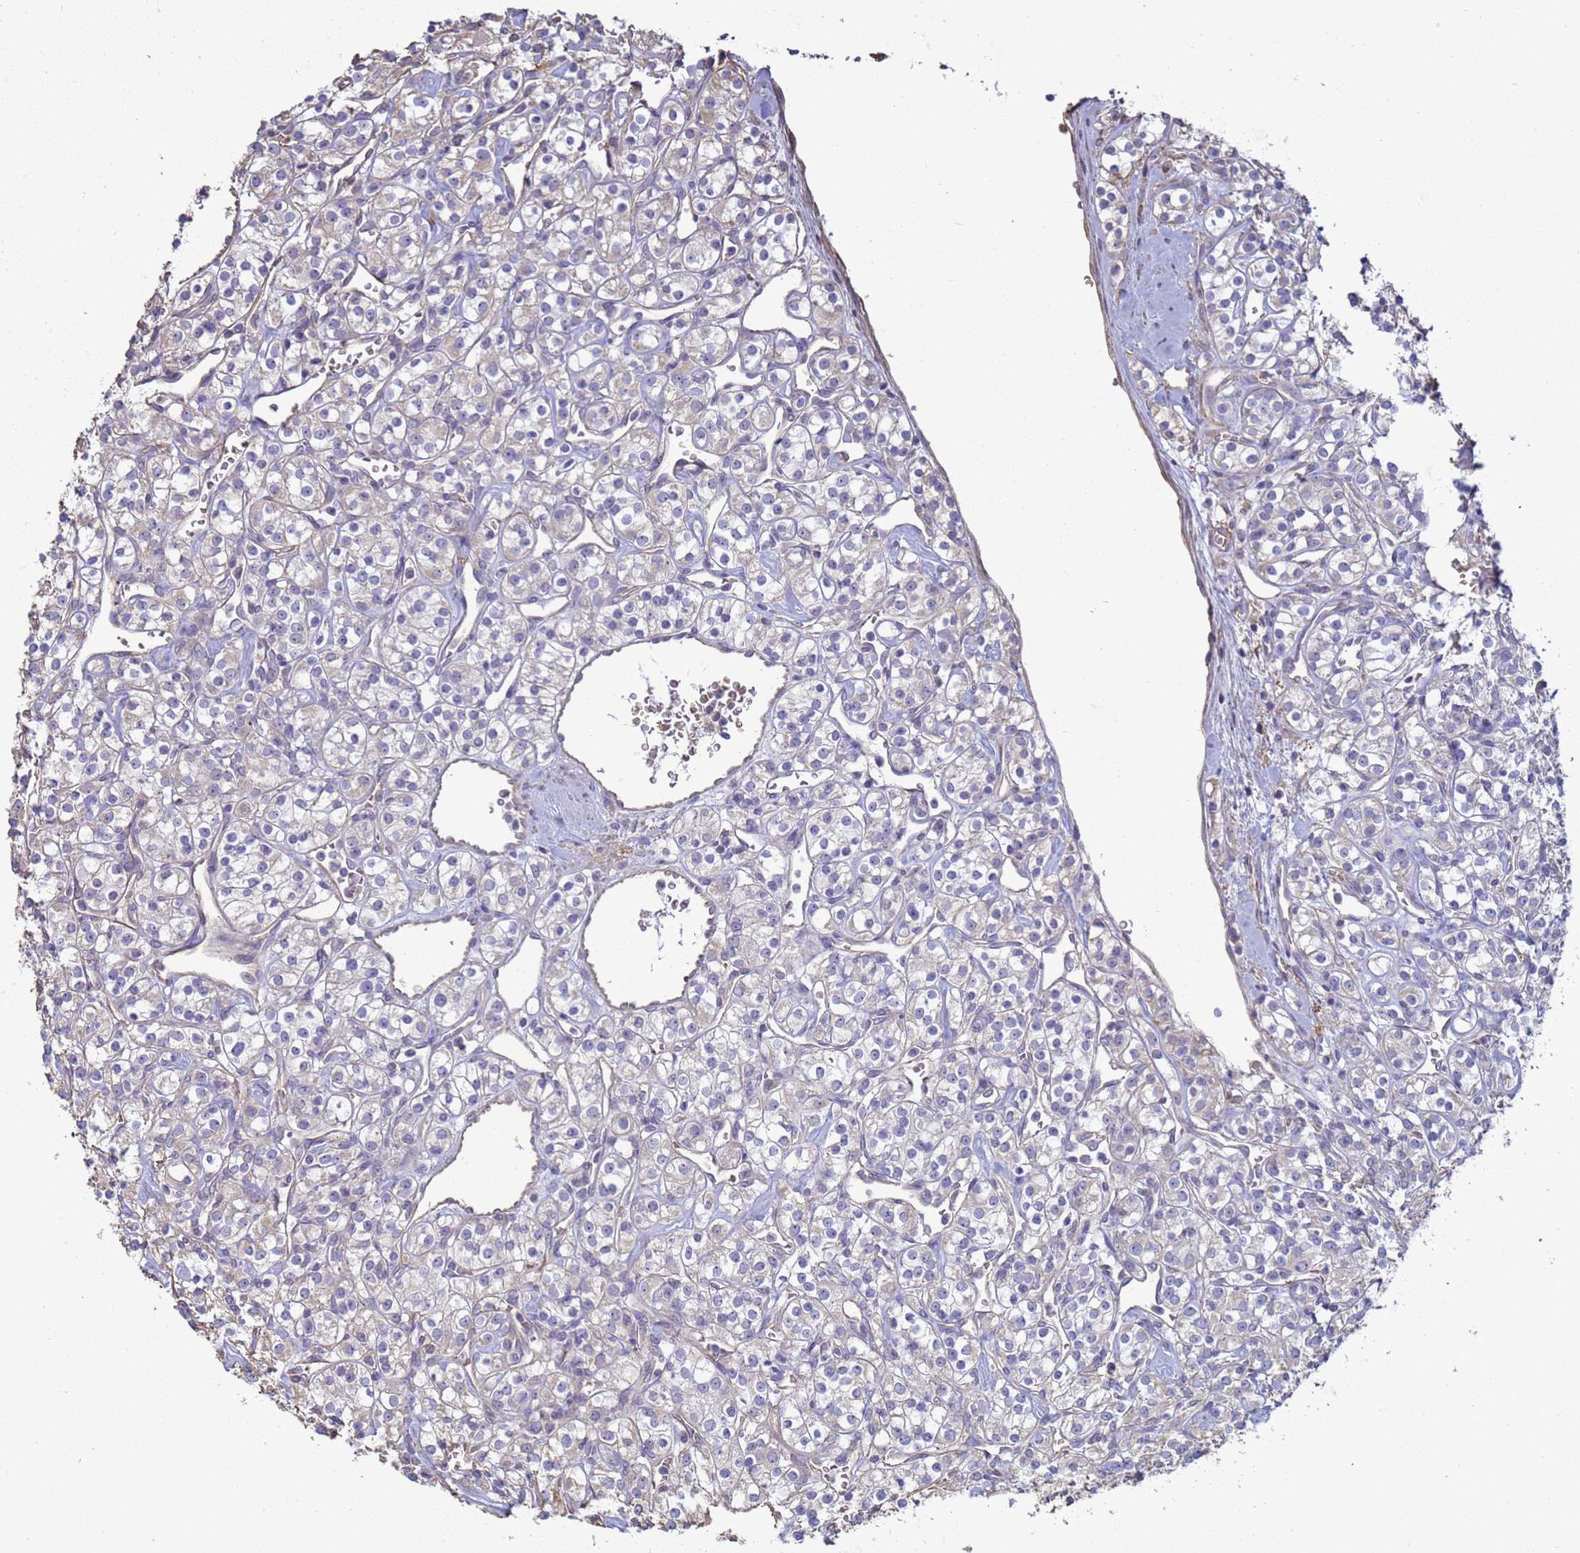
{"staining": {"intensity": "negative", "quantity": "none", "location": "none"}, "tissue": "renal cancer", "cell_type": "Tumor cells", "image_type": "cancer", "snomed": [{"axis": "morphology", "description": "Adenocarcinoma, NOS"}, {"axis": "topography", "description": "Kidney"}], "caption": "An IHC histopathology image of renal adenocarcinoma is shown. There is no staining in tumor cells of renal adenocarcinoma. (DAB immunohistochemistry visualized using brightfield microscopy, high magnification).", "gene": "SGIP1", "patient": {"sex": "male", "age": 77}}